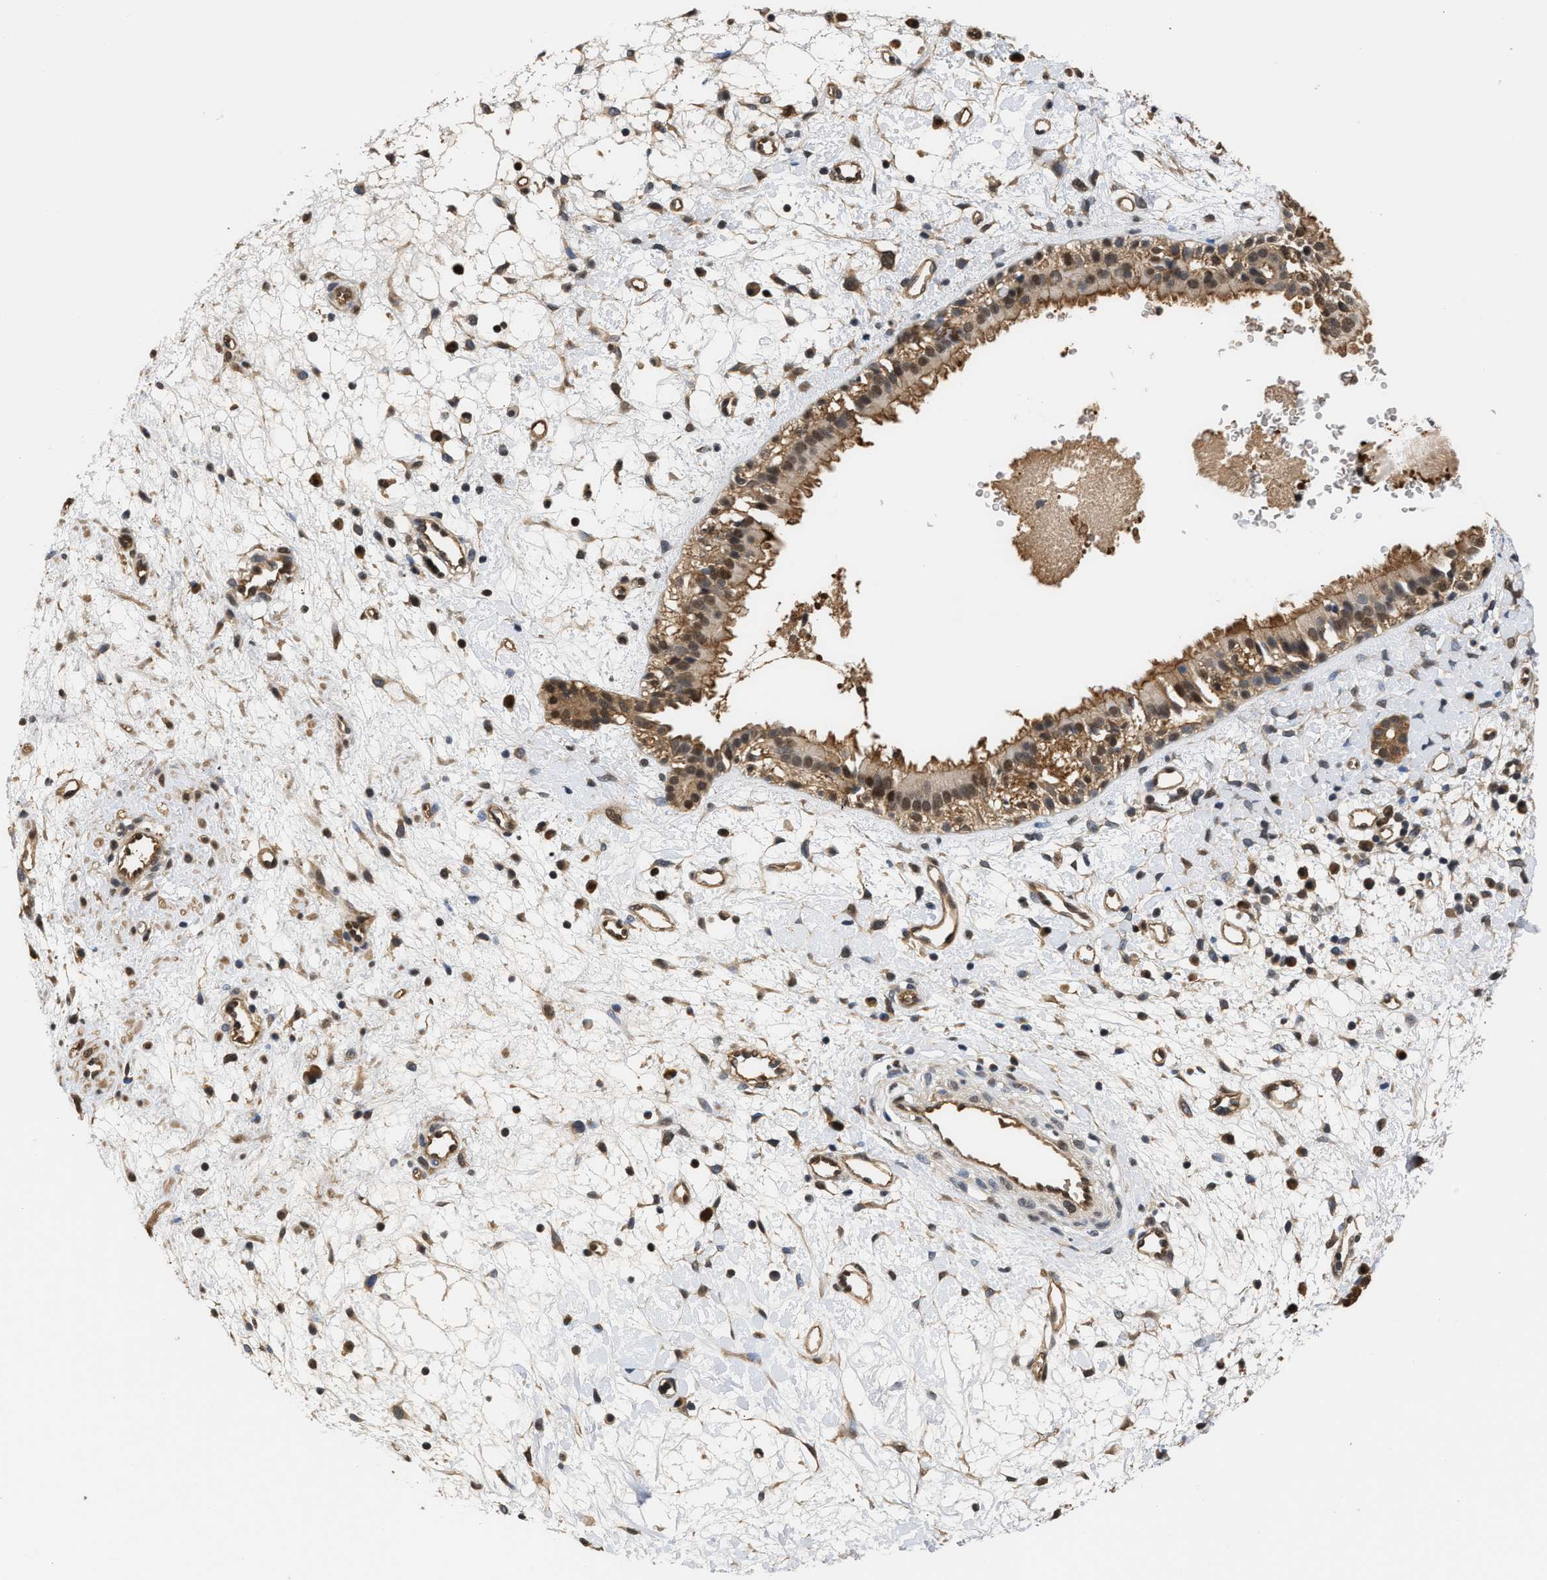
{"staining": {"intensity": "moderate", "quantity": ">75%", "location": "cytoplasmic/membranous,nuclear"}, "tissue": "nasopharynx", "cell_type": "Respiratory epithelial cells", "image_type": "normal", "snomed": [{"axis": "morphology", "description": "Normal tissue, NOS"}, {"axis": "topography", "description": "Nasopharynx"}], "caption": "High-power microscopy captured an immunohistochemistry (IHC) photomicrograph of normal nasopharynx, revealing moderate cytoplasmic/membranous,nuclear staining in approximately >75% of respiratory epithelial cells.", "gene": "SCAI", "patient": {"sex": "male", "age": 22}}